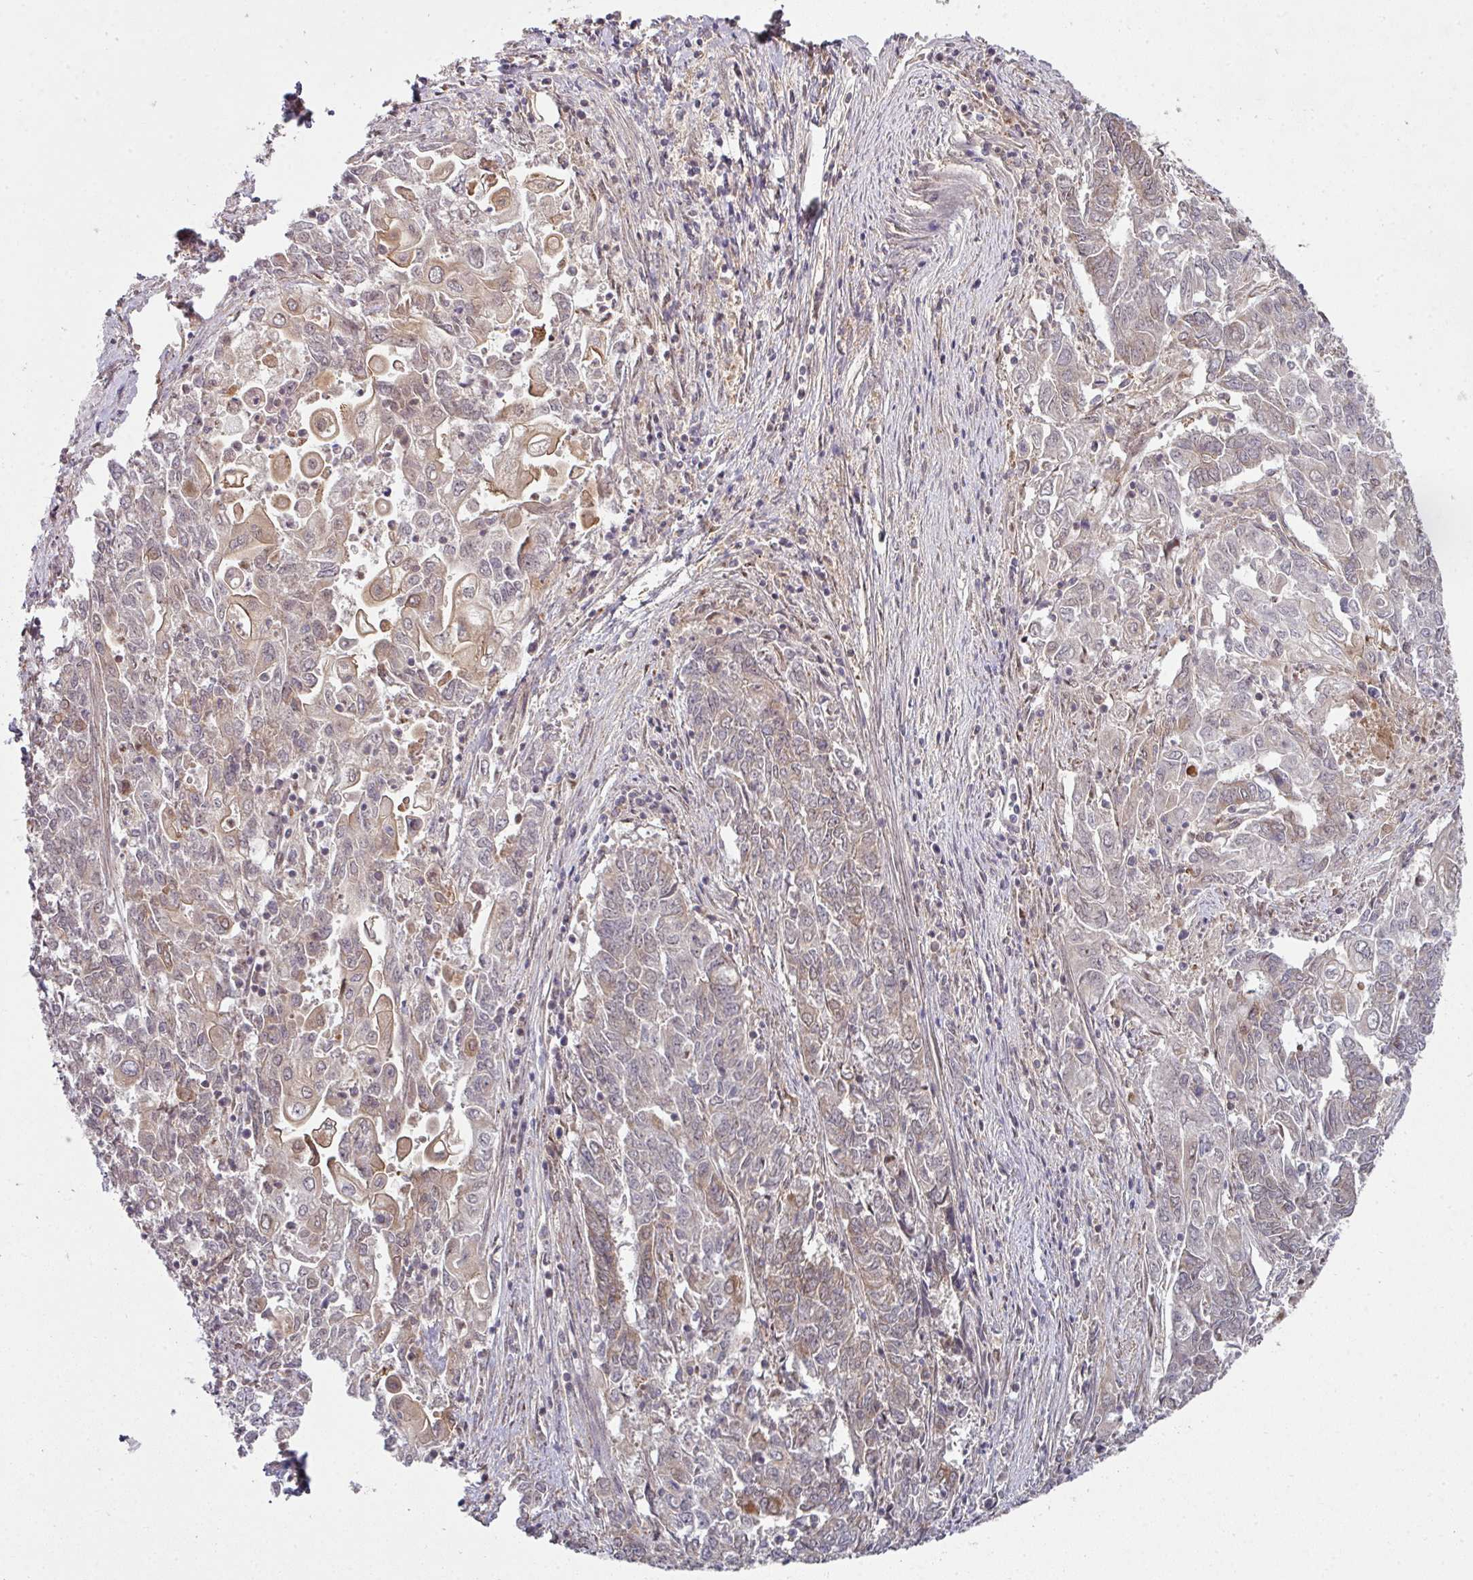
{"staining": {"intensity": "weak", "quantity": "25%-75%", "location": "cytoplasmic/membranous"}, "tissue": "endometrial cancer", "cell_type": "Tumor cells", "image_type": "cancer", "snomed": [{"axis": "morphology", "description": "Adenocarcinoma, NOS"}, {"axis": "topography", "description": "Endometrium"}], "caption": "Weak cytoplasmic/membranous positivity for a protein is identified in about 25%-75% of tumor cells of endometrial cancer (adenocarcinoma) using immunohistochemistry.", "gene": "CAMLG", "patient": {"sex": "female", "age": 54}}